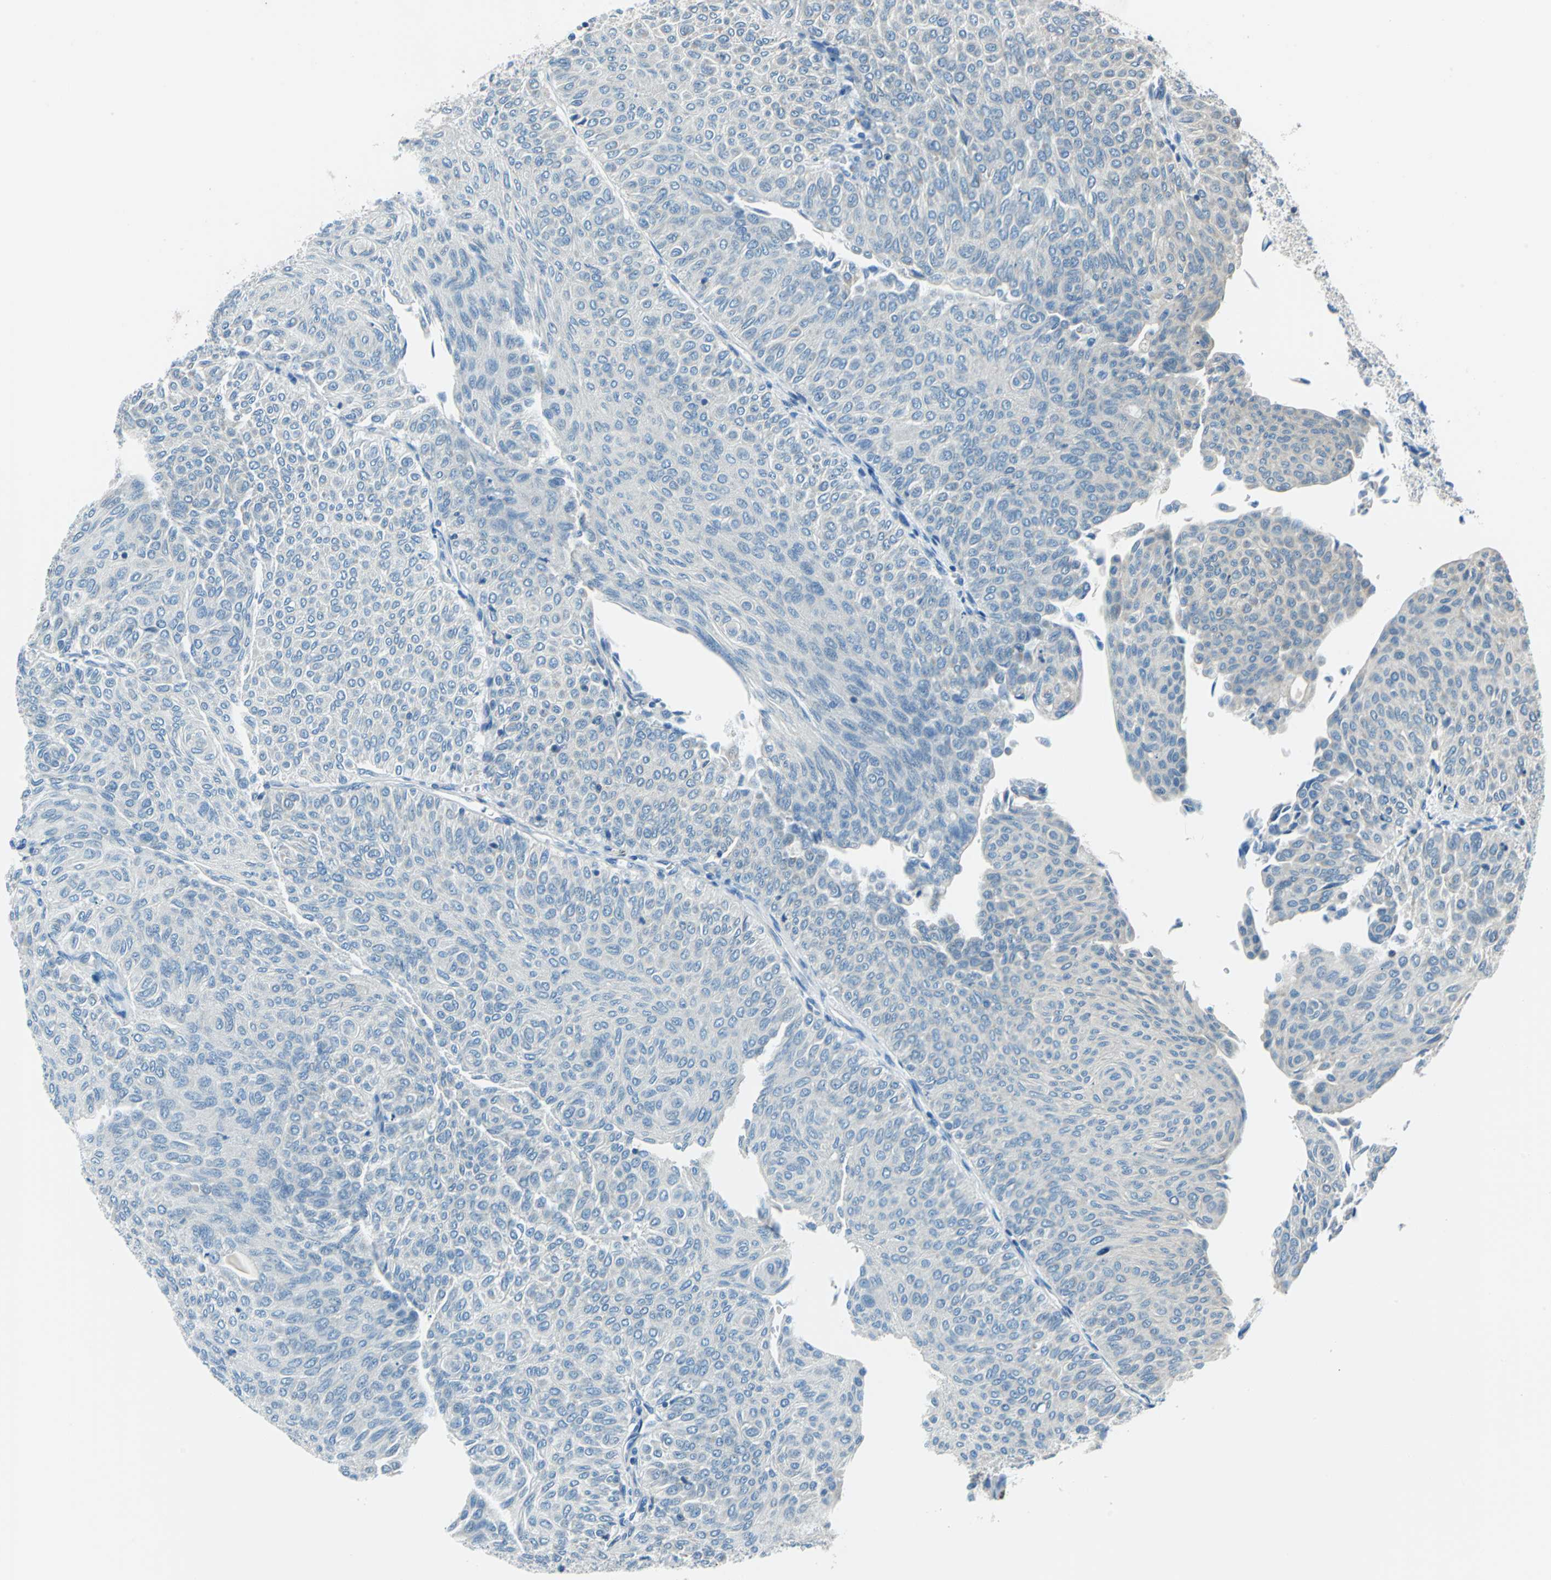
{"staining": {"intensity": "negative", "quantity": "none", "location": "none"}, "tissue": "urothelial cancer", "cell_type": "Tumor cells", "image_type": "cancer", "snomed": [{"axis": "morphology", "description": "Urothelial carcinoma, Low grade"}, {"axis": "topography", "description": "Urinary bladder"}], "caption": "Immunohistochemistry histopathology image of human urothelial carcinoma (low-grade) stained for a protein (brown), which exhibits no expression in tumor cells. The staining is performed using DAB brown chromogen with nuclei counter-stained in using hematoxylin.", "gene": "CPA3", "patient": {"sex": "male", "age": 78}}